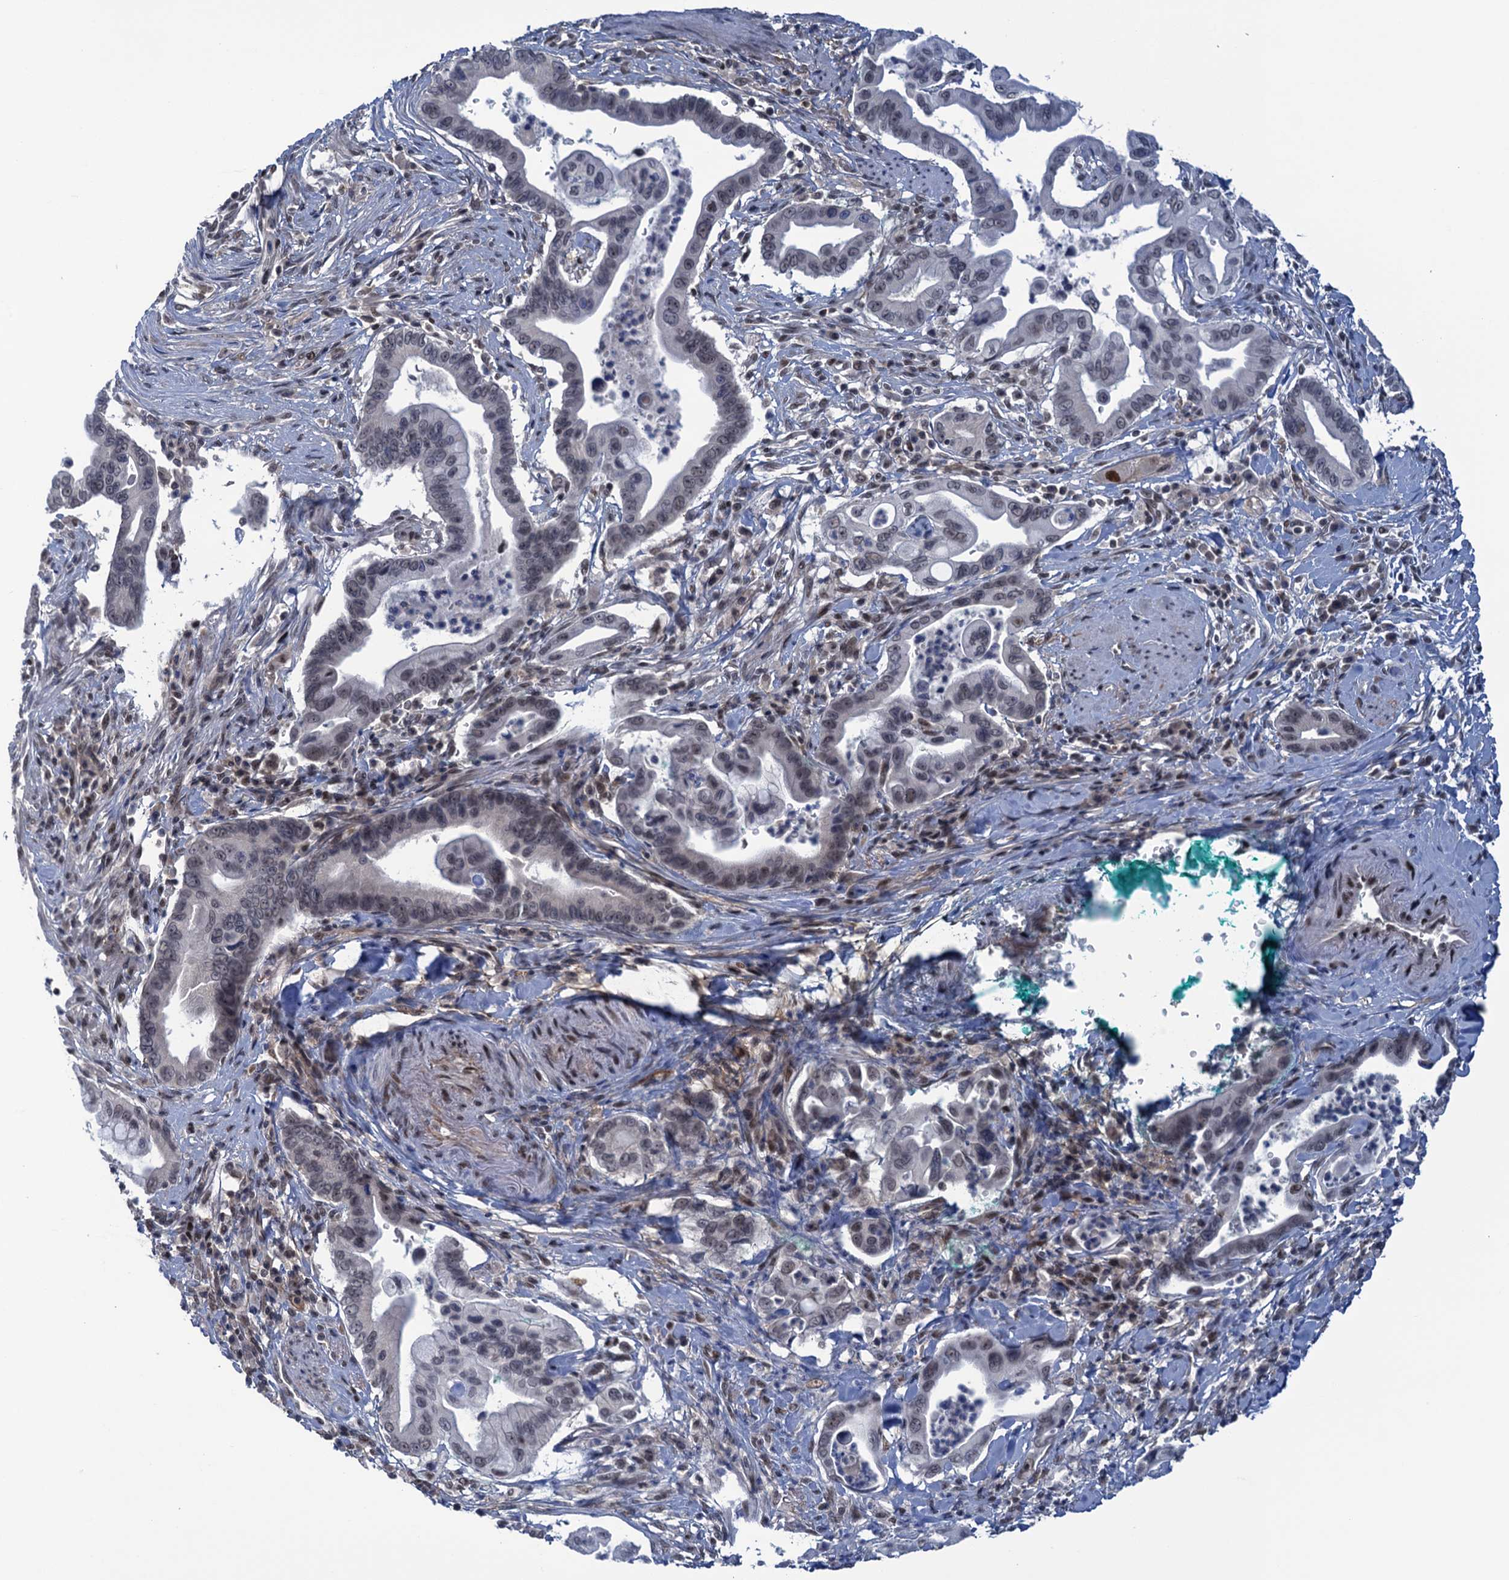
{"staining": {"intensity": "weak", "quantity": ">75%", "location": "nuclear"}, "tissue": "pancreatic cancer", "cell_type": "Tumor cells", "image_type": "cancer", "snomed": [{"axis": "morphology", "description": "Adenocarcinoma, NOS"}, {"axis": "topography", "description": "Pancreas"}], "caption": "Protein analysis of pancreatic cancer (adenocarcinoma) tissue reveals weak nuclear expression in about >75% of tumor cells.", "gene": "SAE1", "patient": {"sex": "male", "age": 78}}